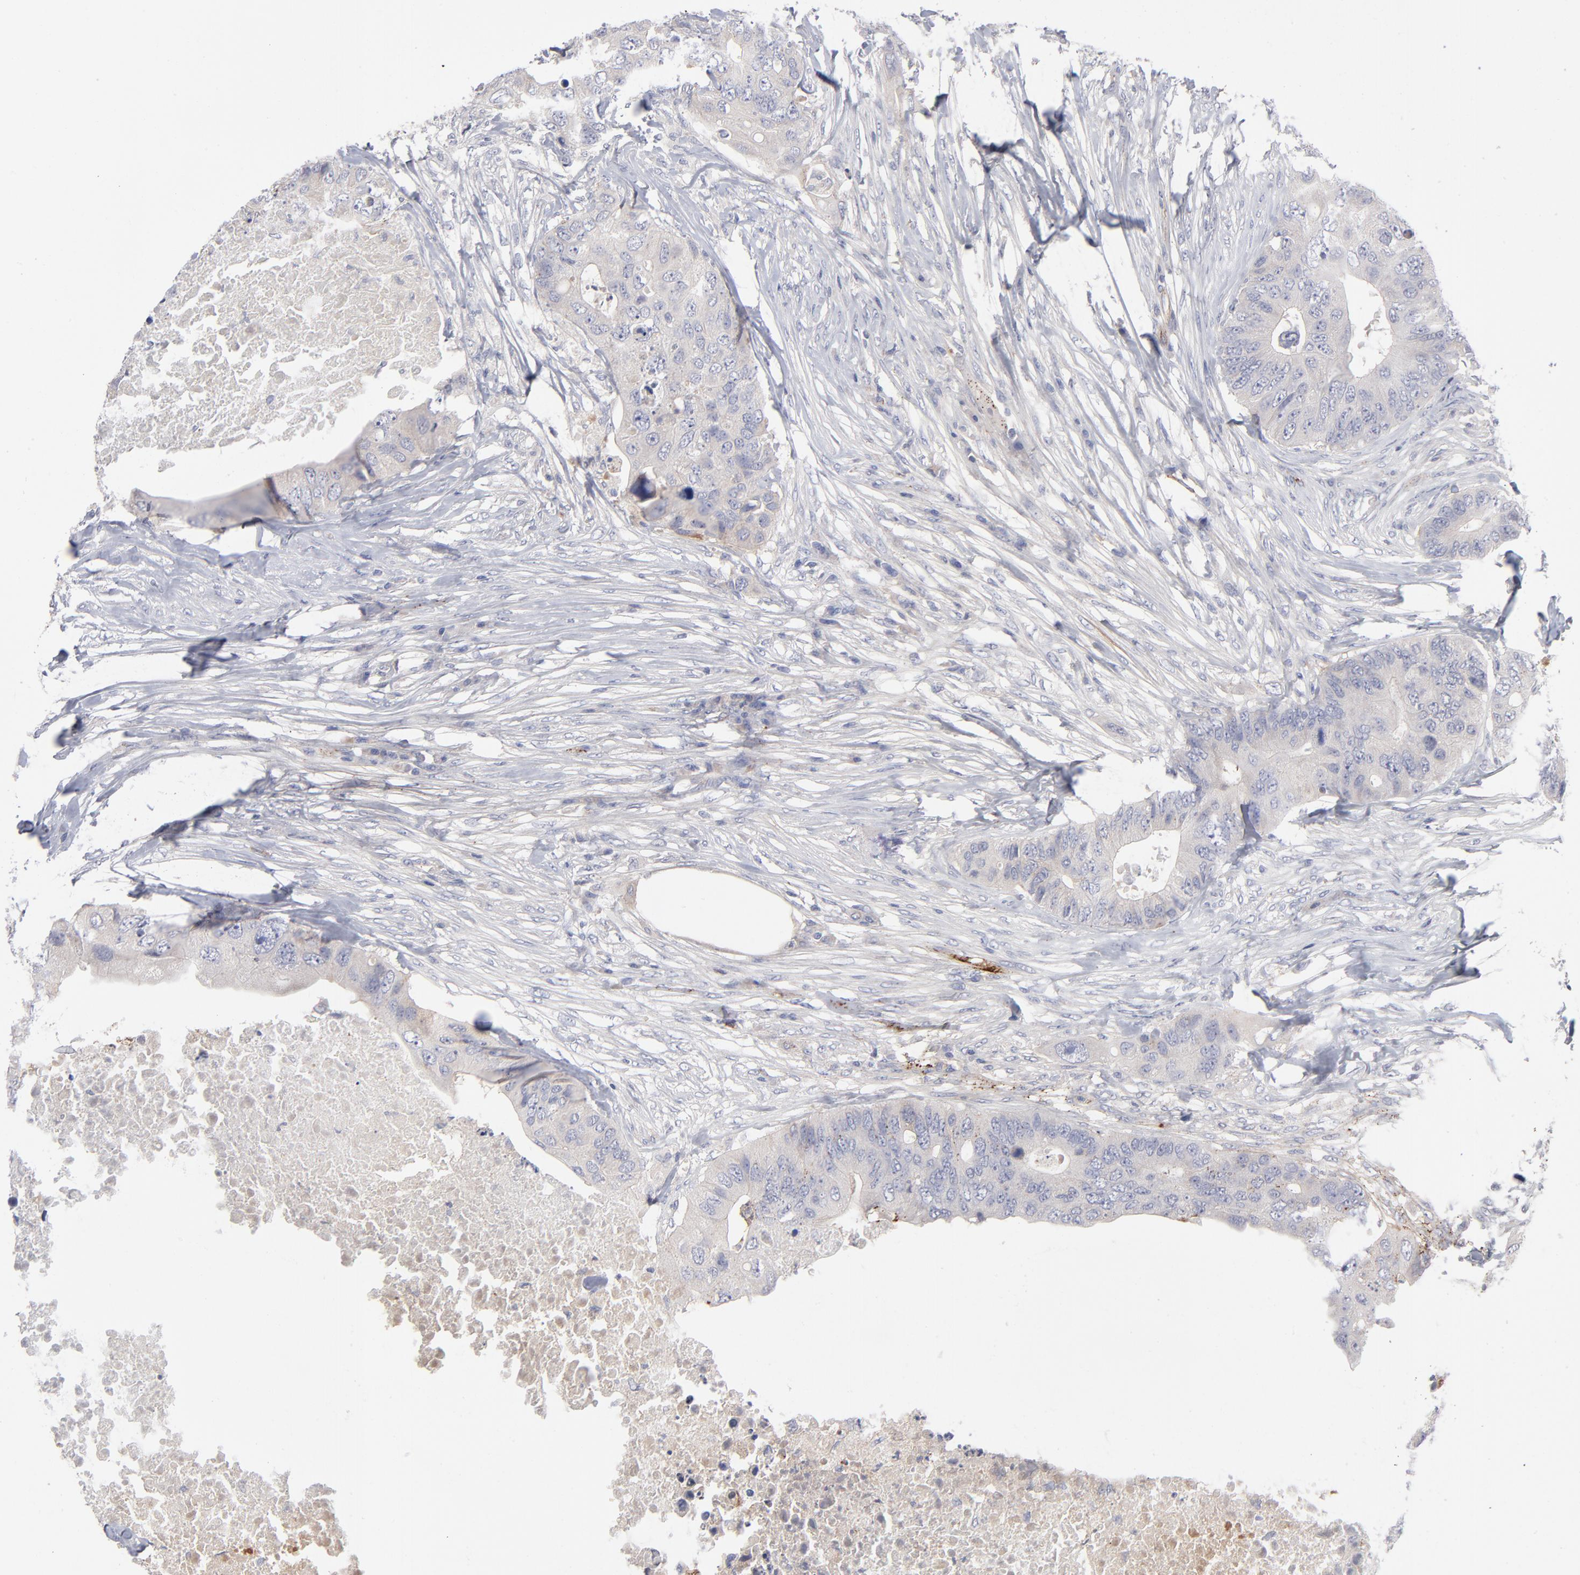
{"staining": {"intensity": "negative", "quantity": "none", "location": "none"}, "tissue": "colorectal cancer", "cell_type": "Tumor cells", "image_type": "cancer", "snomed": [{"axis": "morphology", "description": "Adenocarcinoma, NOS"}, {"axis": "topography", "description": "Colon"}], "caption": "DAB (3,3'-diaminobenzidine) immunohistochemical staining of human adenocarcinoma (colorectal) exhibits no significant expression in tumor cells.", "gene": "CCR3", "patient": {"sex": "male", "age": 71}}